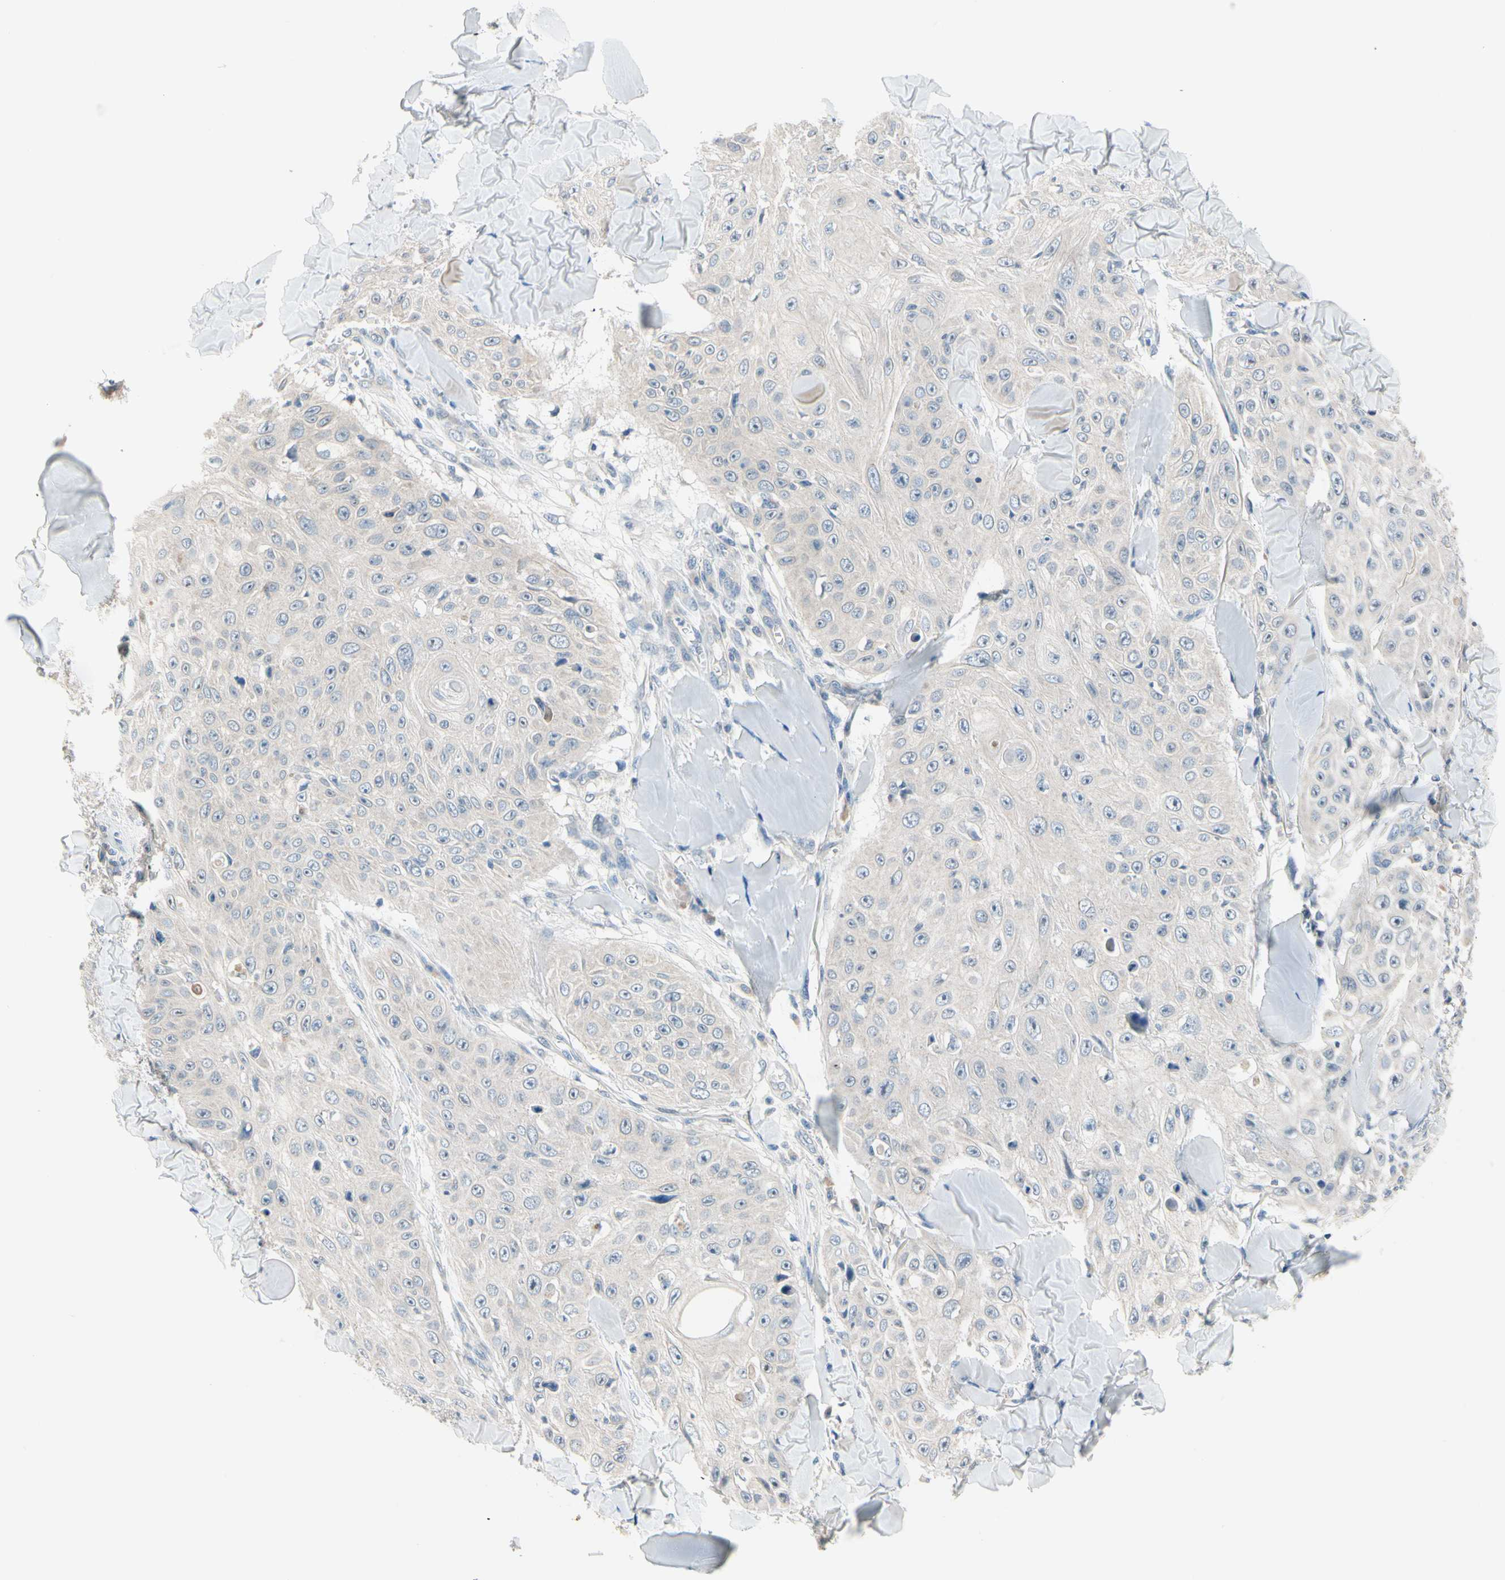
{"staining": {"intensity": "negative", "quantity": "none", "location": "none"}, "tissue": "skin cancer", "cell_type": "Tumor cells", "image_type": "cancer", "snomed": [{"axis": "morphology", "description": "Squamous cell carcinoma, NOS"}, {"axis": "topography", "description": "Skin"}], "caption": "DAB immunohistochemical staining of skin cancer shows no significant expression in tumor cells.", "gene": "SLC27A6", "patient": {"sex": "male", "age": 86}}